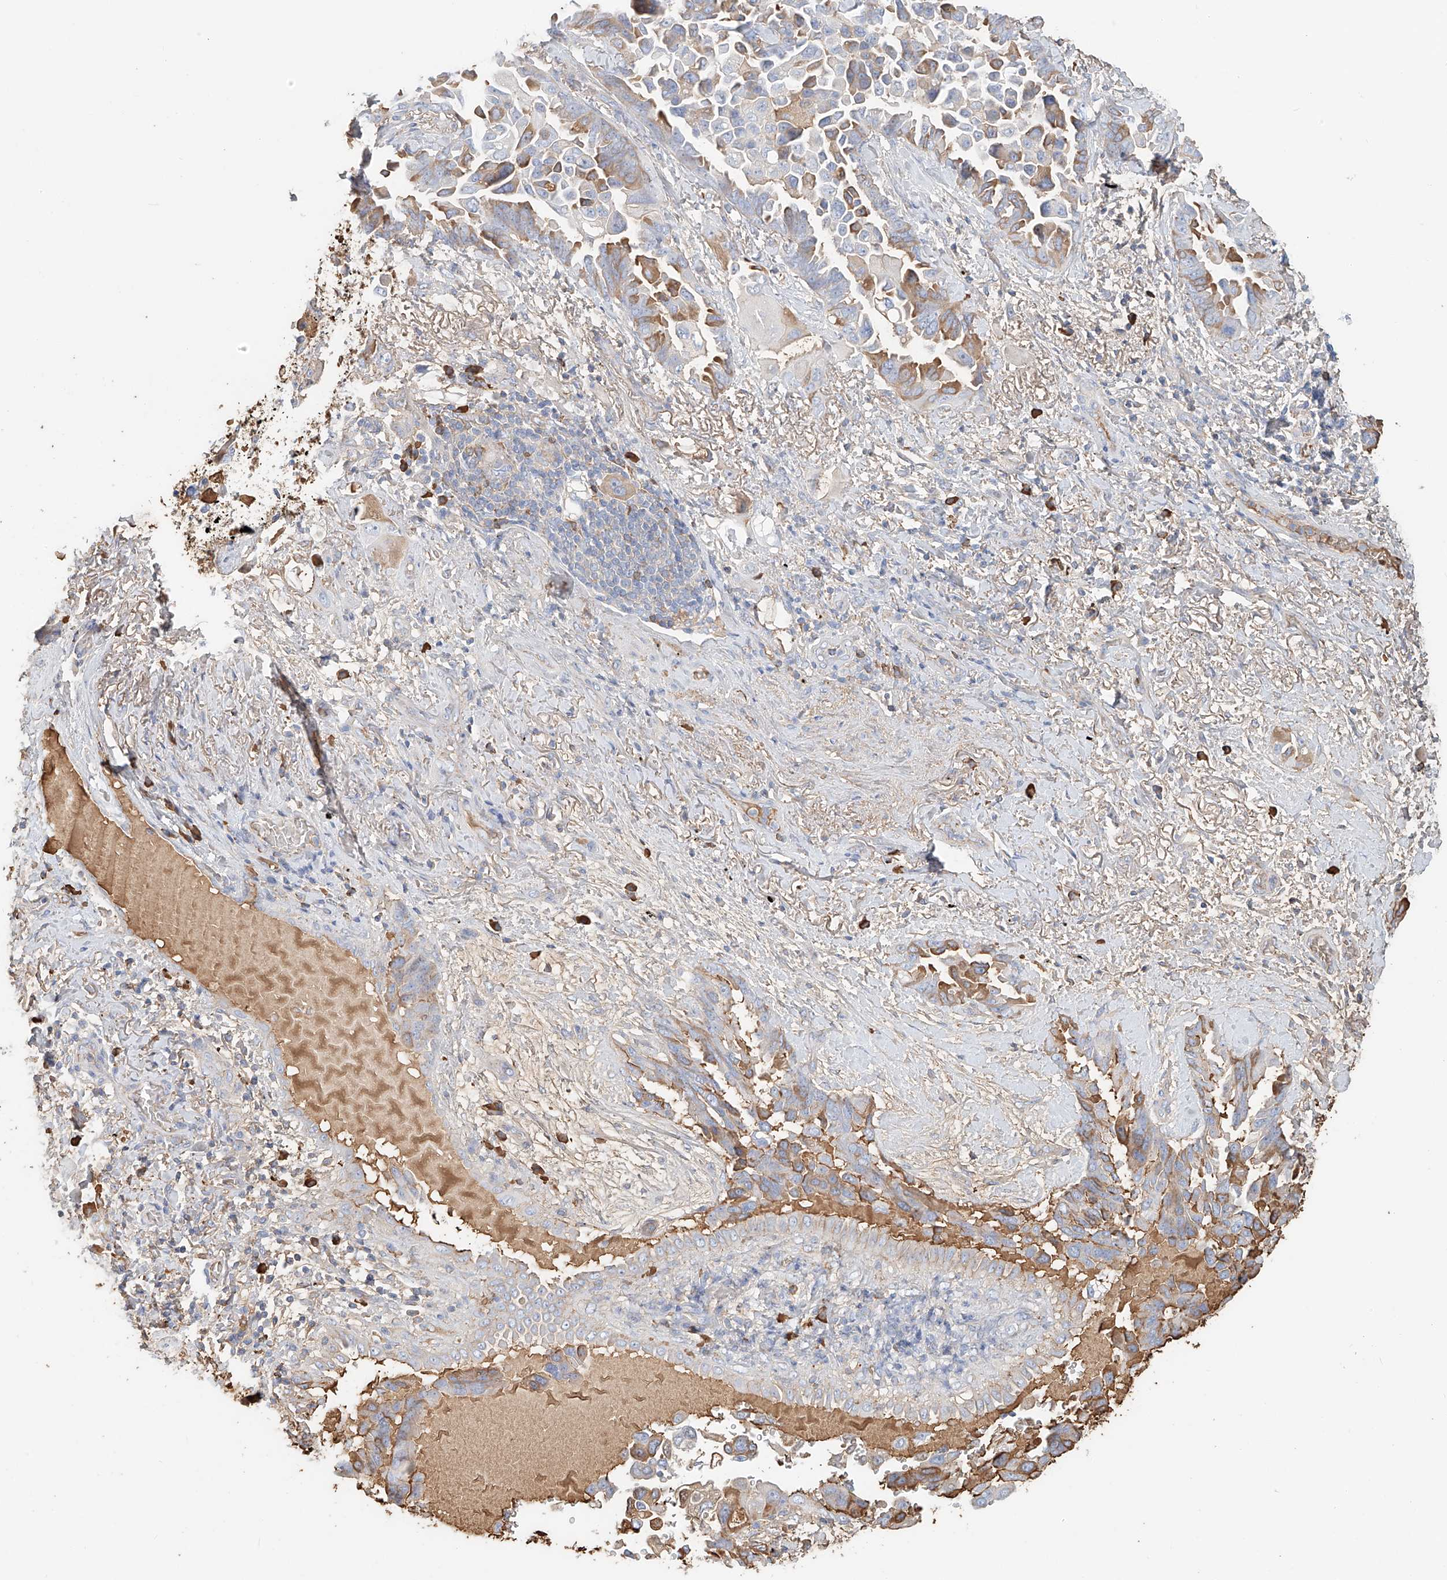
{"staining": {"intensity": "moderate", "quantity": "<25%", "location": "cytoplasmic/membranous"}, "tissue": "lung cancer", "cell_type": "Tumor cells", "image_type": "cancer", "snomed": [{"axis": "morphology", "description": "Adenocarcinoma, NOS"}, {"axis": "topography", "description": "Lung"}], "caption": "Protein staining by IHC shows moderate cytoplasmic/membranous positivity in about <25% of tumor cells in lung cancer. The staining is performed using DAB brown chromogen to label protein expression. The nuclei are counter-stained blue using hematoxylin.", "gene": "ZFP30", "patient": {"sex": "female", "age": 67}}